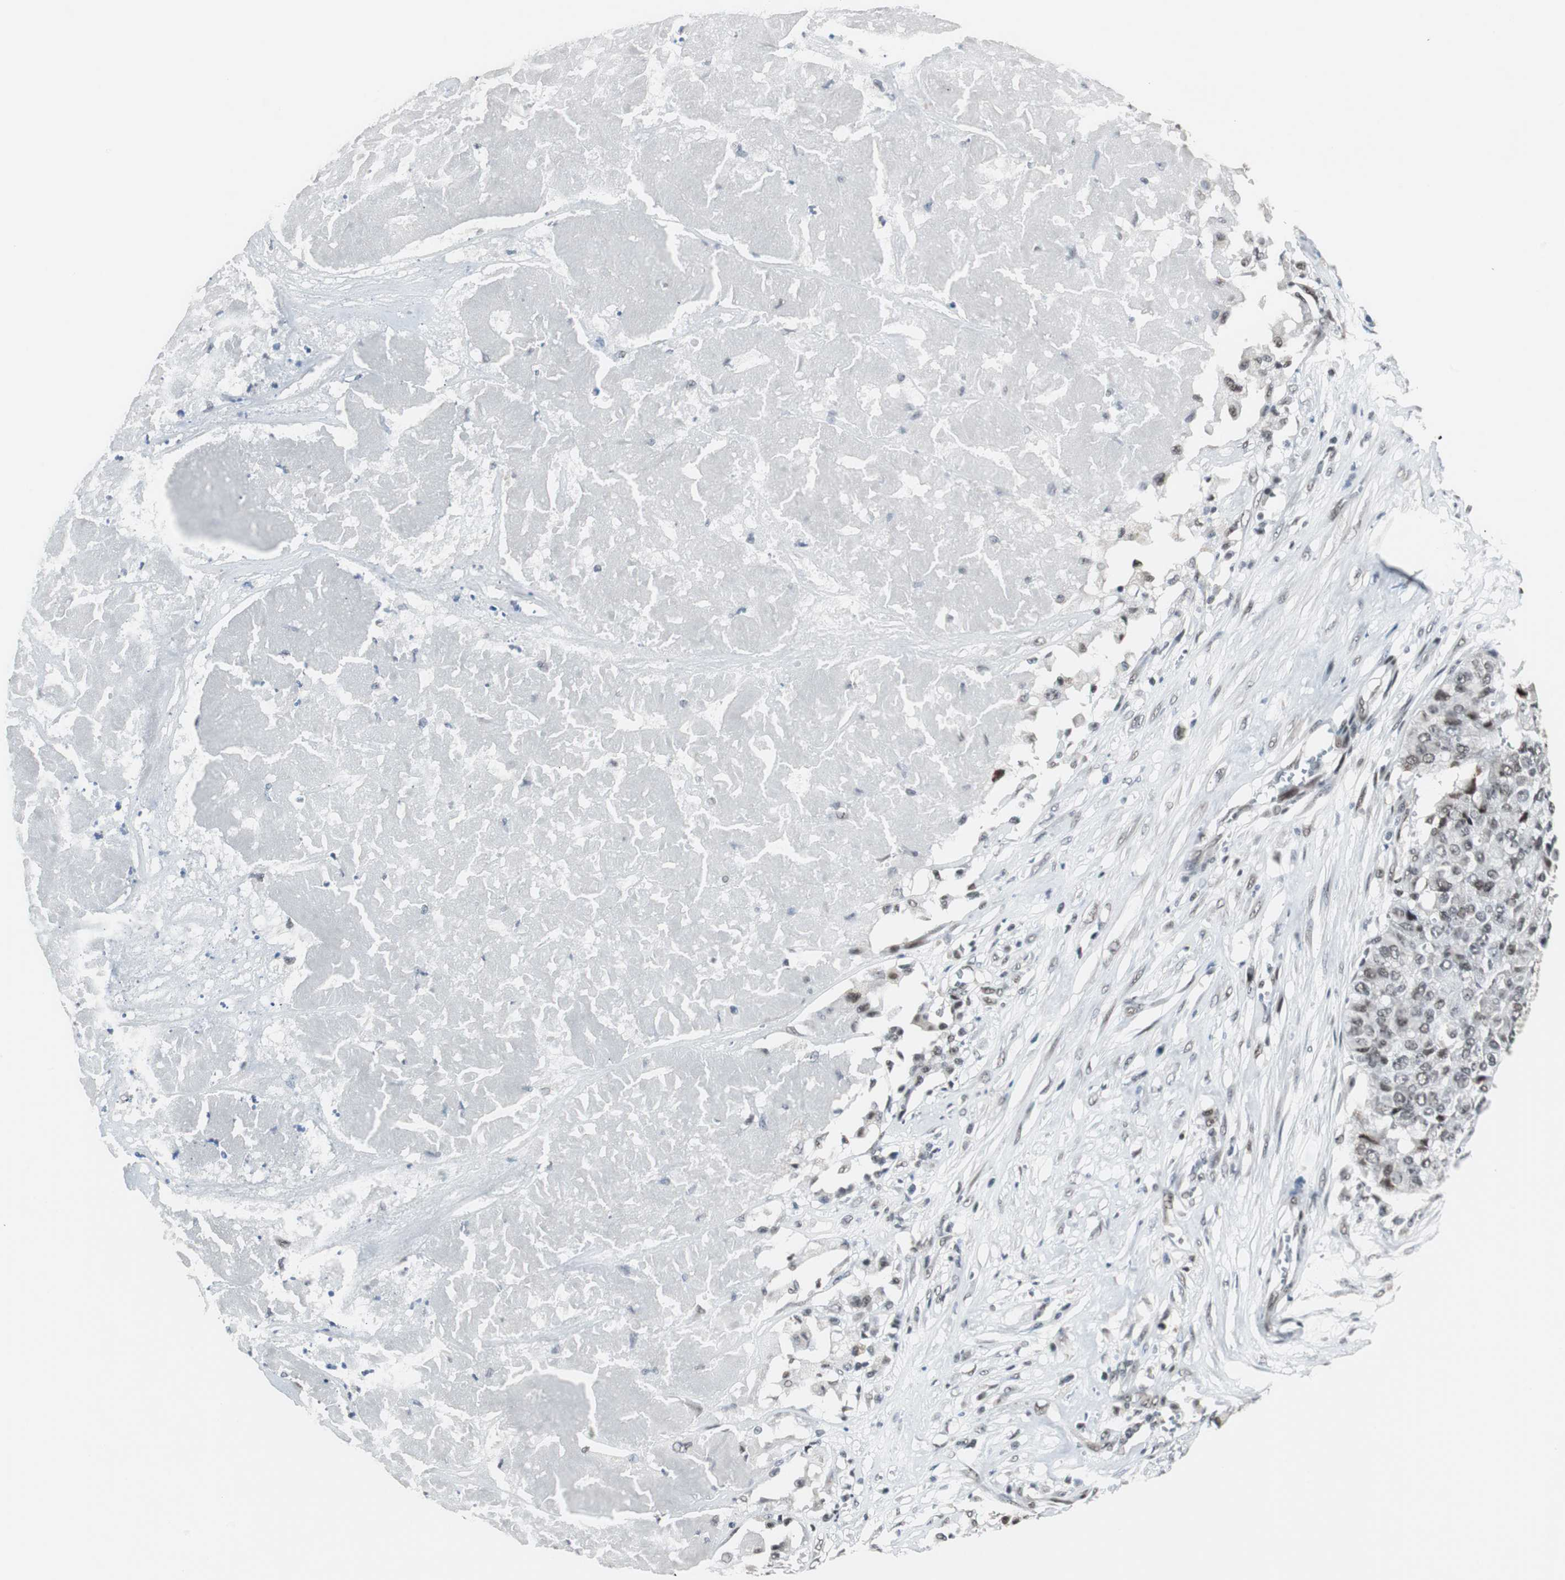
{"staining": {"intensity": "moderate", "quantity": ">75%", "location": "nuclear"}, "tissue": "pancreatic cancer", "cell_type": "Tumor cells", "image_type": "cancer", "snomed": [{"axis": "morphology", "description": "Adenocarcinoma, NOS"}, {"axis": "topography", "description": "Pancreas"}], "caption": "The micrograph demonstrates staining of pancreatic cancer, revealing moderate nuclear protein positivity (brown color) within tumor cells.", "gene": "TAF7", "patient": {"sex": "male", "age": 50}}